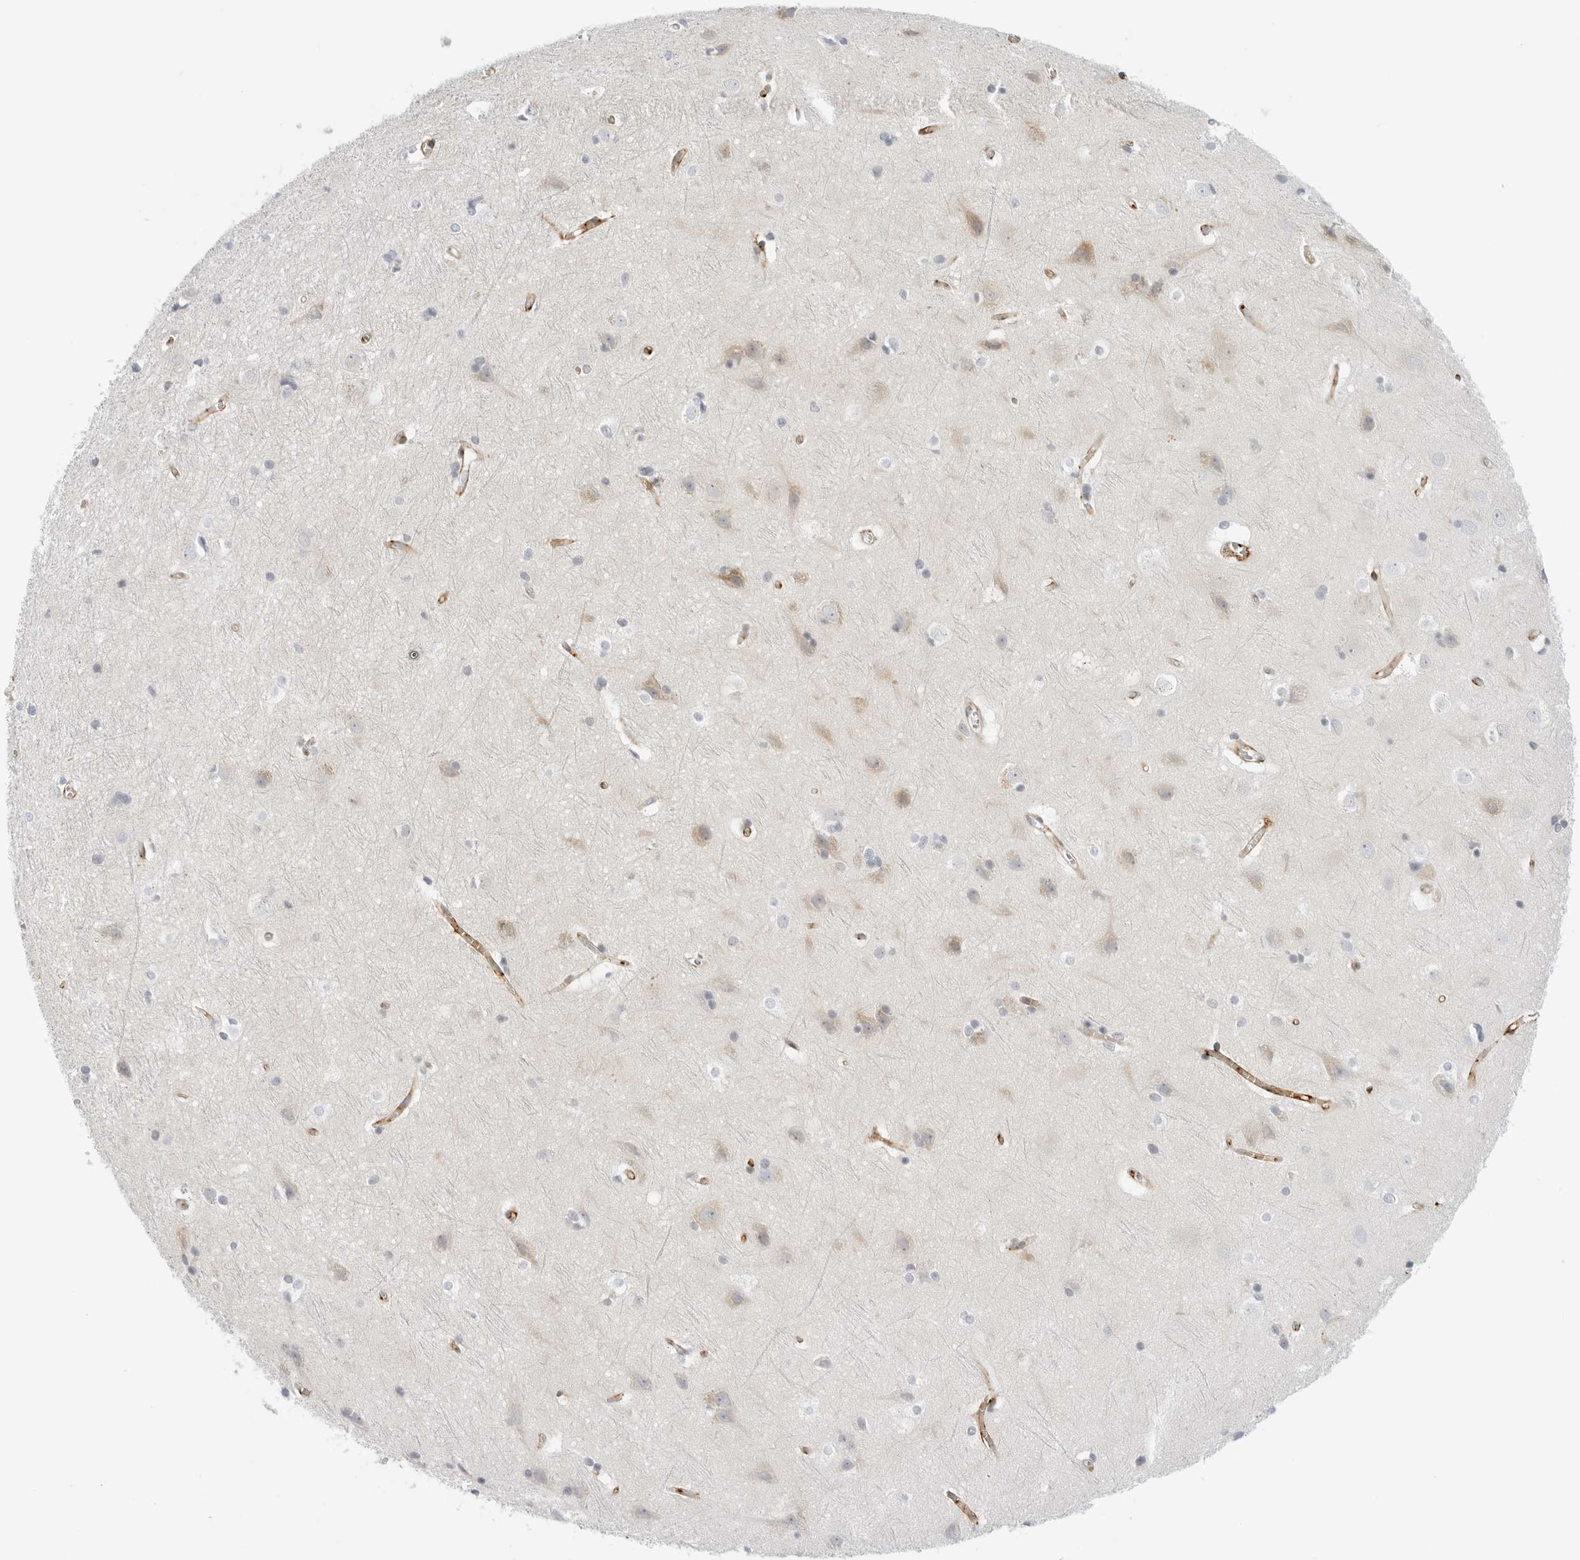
{"staining": {"intensity": "moderate", "quantity": "25%-75%", "location": "cytoplasmic/membranous"}, "tissue": "cerebral cortex", "cell_type": "Endothelial cells", "image_type": "normal", "snomed": [{"axis": "morphology", "description": "Normal tissue, NOS"}, {"axis": "topography", "description": "Cerebral cortex"}], "caption": "Protein expression analysis of normal human cerebral cortex reveals moderate cytoplasmic/membranous expression in about 25%-75% of endothelial cells. (IHC, brightfield microscopy, high magnification).", "gene": "SLC19A1", "patient": {"sex": "male", "age": 54}}